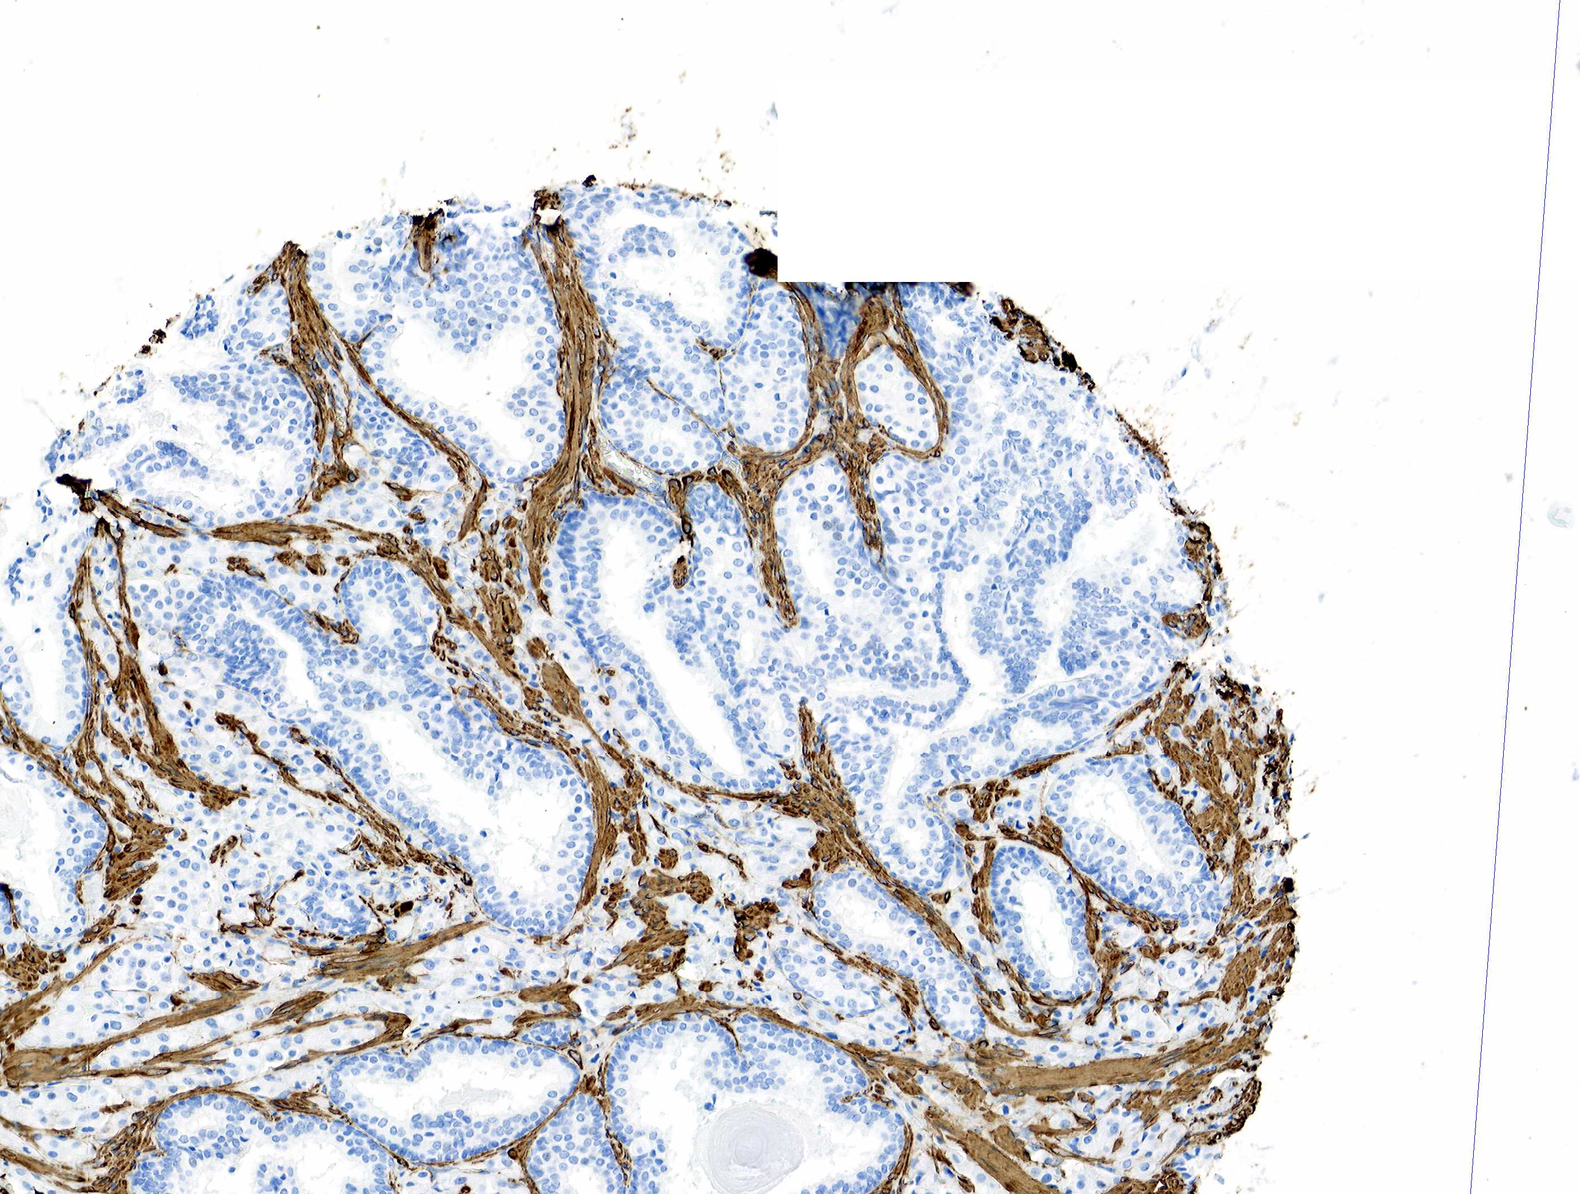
{"staining": {"intensity": "negative", "quantity": "none", "location": "none"}, "tissue": "prostate cancer", "cell_type": "Tumor cells", "image_type": "cancer", "snomed": [{"axis": "morphology", "description": "Adenocarcinoma, Medium grade"}, {"axis": "topography", "description": "Prostate"}], "caption": "Immunohistochemical staining of human adenocarcinoma (medium-grade) (prostate) reveals no significant positivity in tumor cells.", "gene": "ACTA1", "patient": {"sex": "male", "age": 70}}